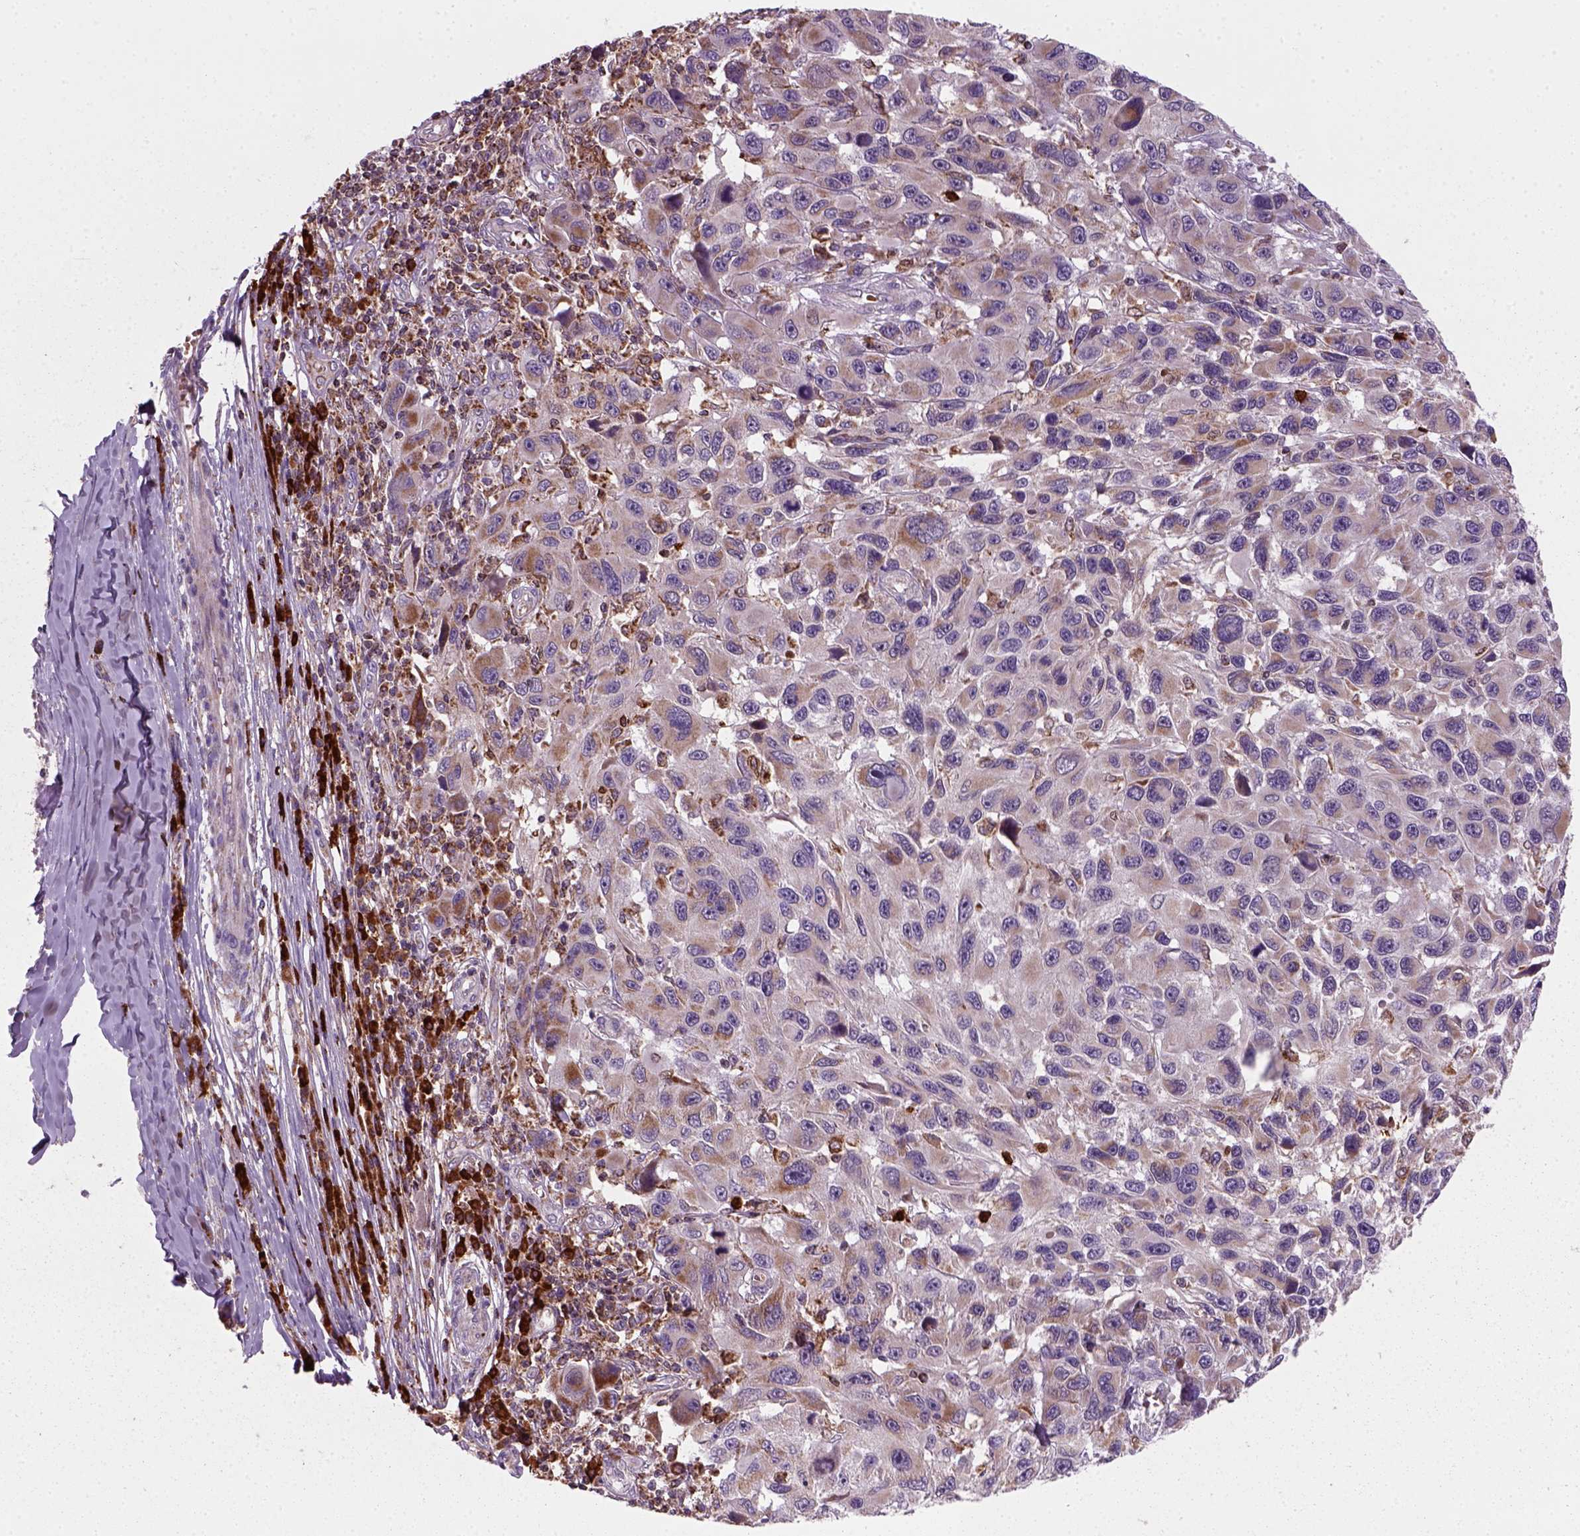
{"staining": {"intensity": "moderate", "quantity": "<25%", "location": "cytoplasmic/membranous"}, "tissue": "melanoma", "cell_type": "Tumor cells", "image_type": "cancer", "snomed": [{"axis": "morphology", "description": "Malignant melanoma, NOS"}, {"axis": "topography", "description": "Skin"}], "caption": "IHC image of malignant melanoma stained for a protein (brown), which shows low levels of moderate cytoplasmic/membranous positivity in about <25% of tumor cells.", "gene": "NUDT16L1", "patient": {"sex": "male", "age": 53}}